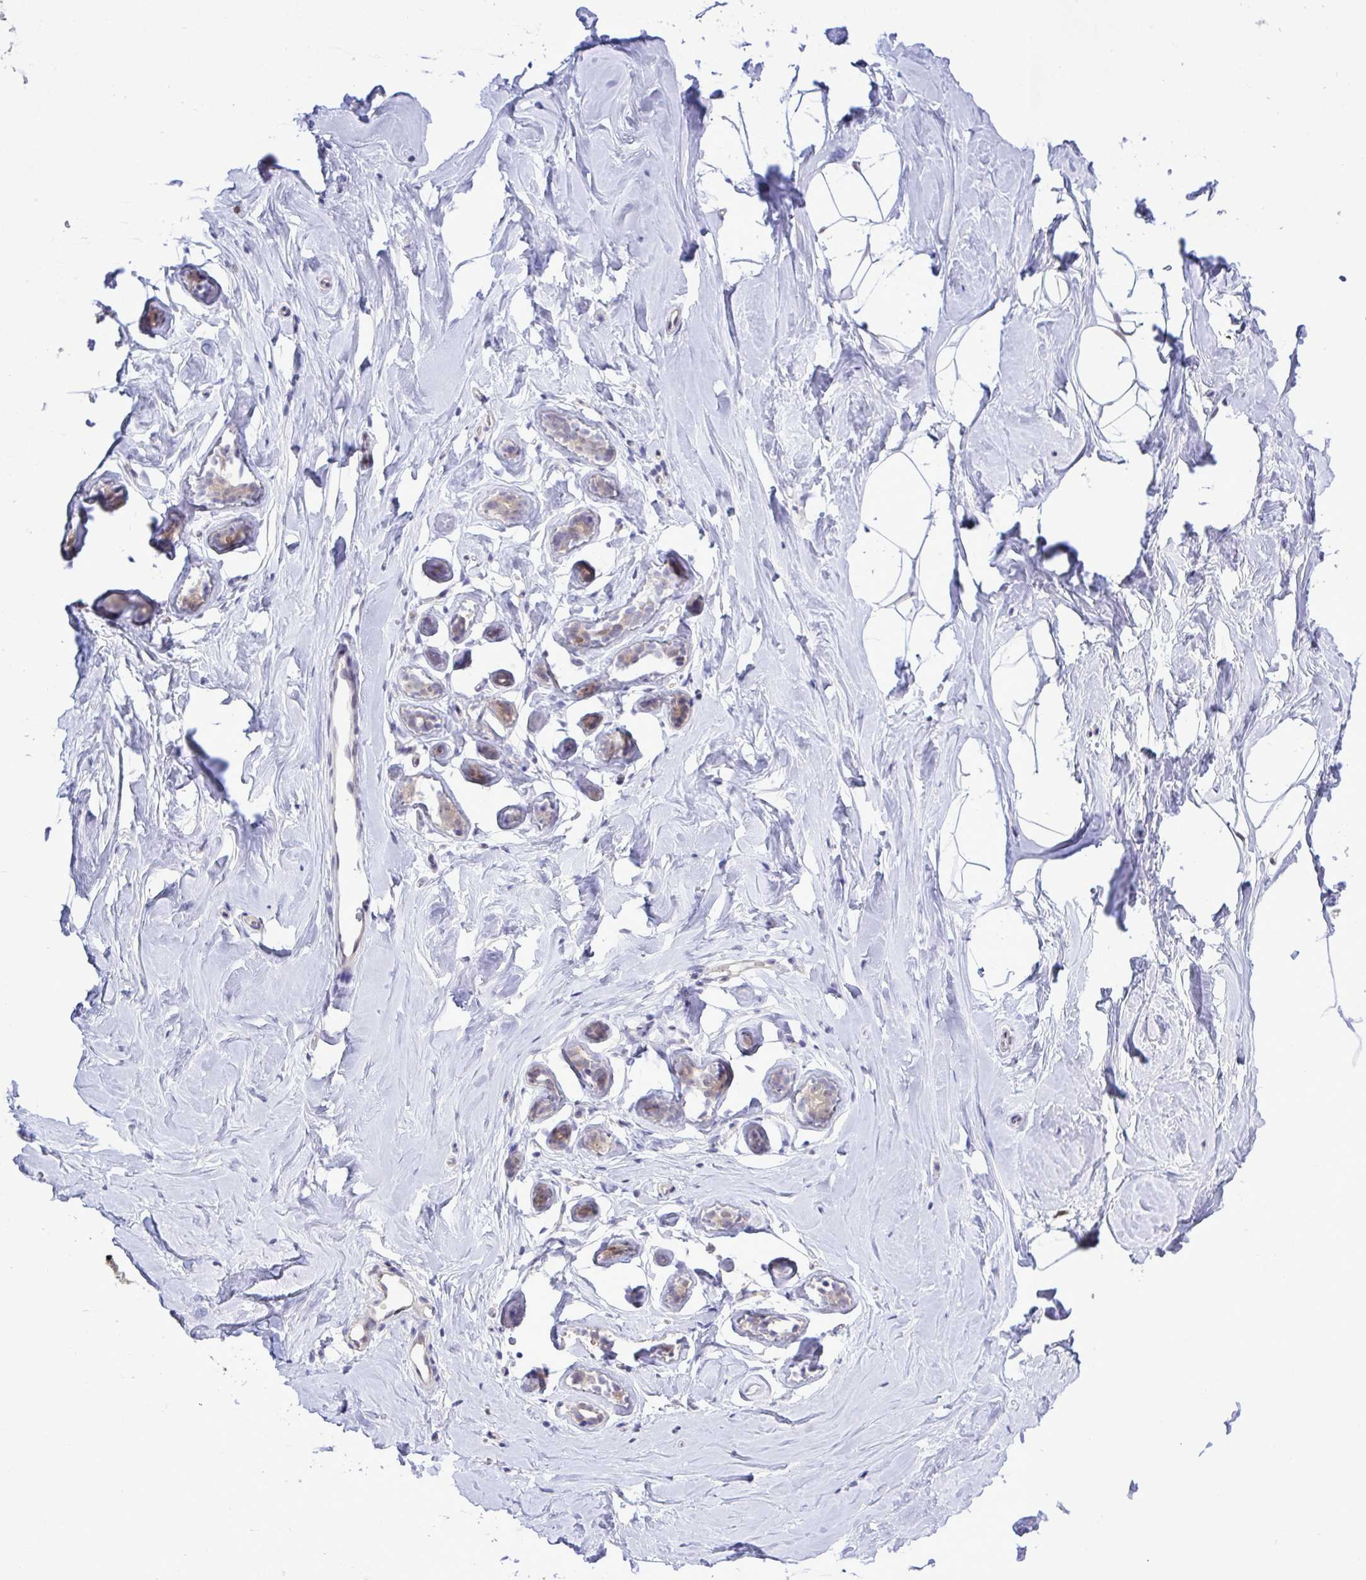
{"staining": {"intensity": "negative", "quantity": "none", "location": "none"}, "tissue": "breast", "cell_type": "Adipocytes", "image_type": "normal", "snomed": [{"axis": "morphology", "description": "Normal tissue, NOS"}, {"axis": "topography", "description": "Breast"}], "caption": "Human breast stained for a protein using immunohistochemistry (IHC) displays no positivity in adipocytes.", "gene": "ZNF444", "patient": {"sex": "female", "age": 32}}